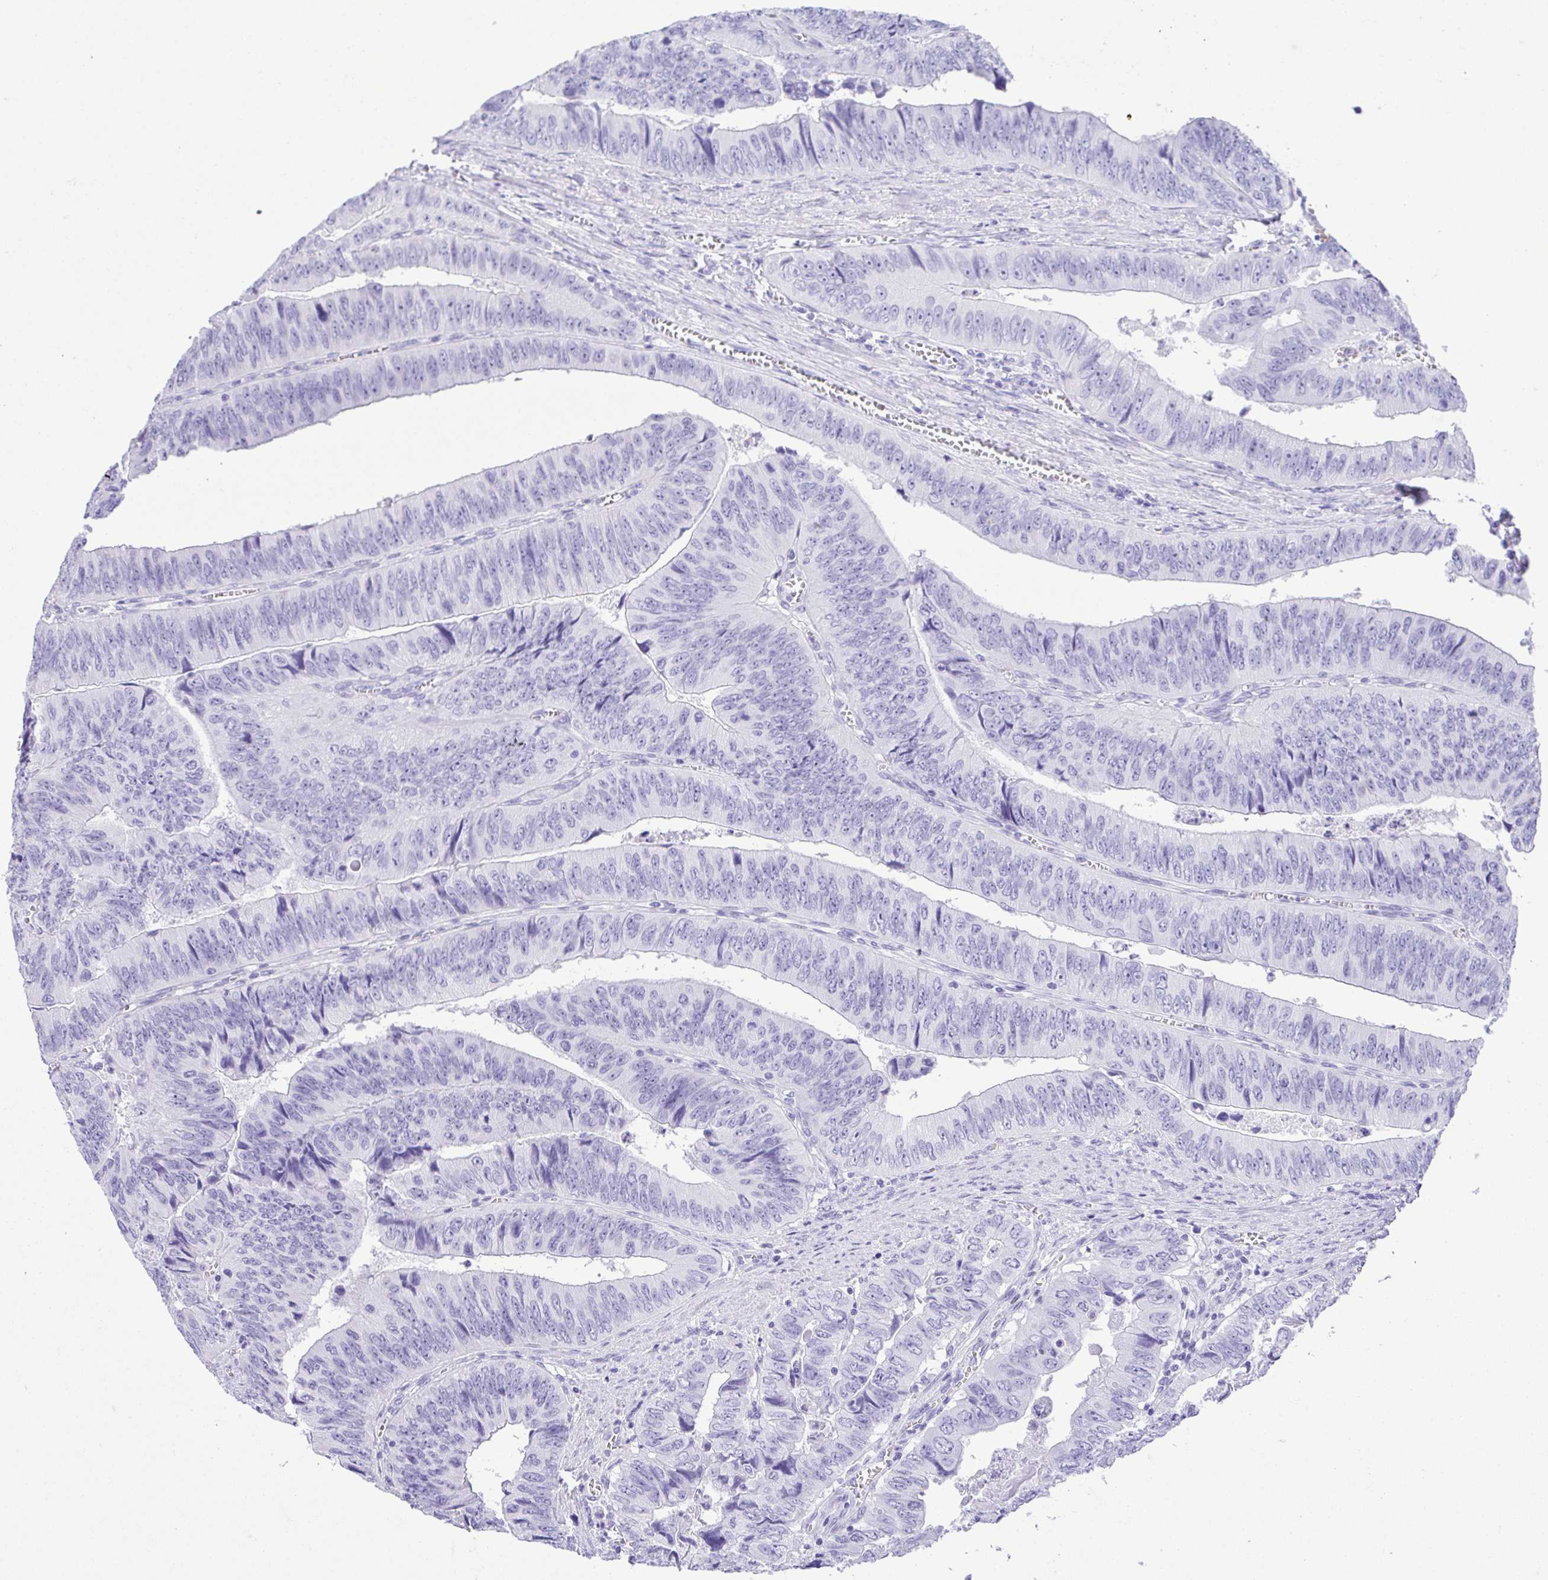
{"staining": {"intensity": "negative", "quantity": "none", "location": "none"}, "tissue": "colorectal cancer", "cell_type": "Tumor cells", "image_type": "cancer", "snomed": [{"axis": "morphology", "description": "Adenocarcinoma, NOS"}, {"axis": "topography", "description": "Colon"}], "caption": "Immunohistochemical staining of colorectal cancer reveals no significant positivity in tumor cells.", "gene": "CDSN", "patient": {"sex": "female", "age": 84}}